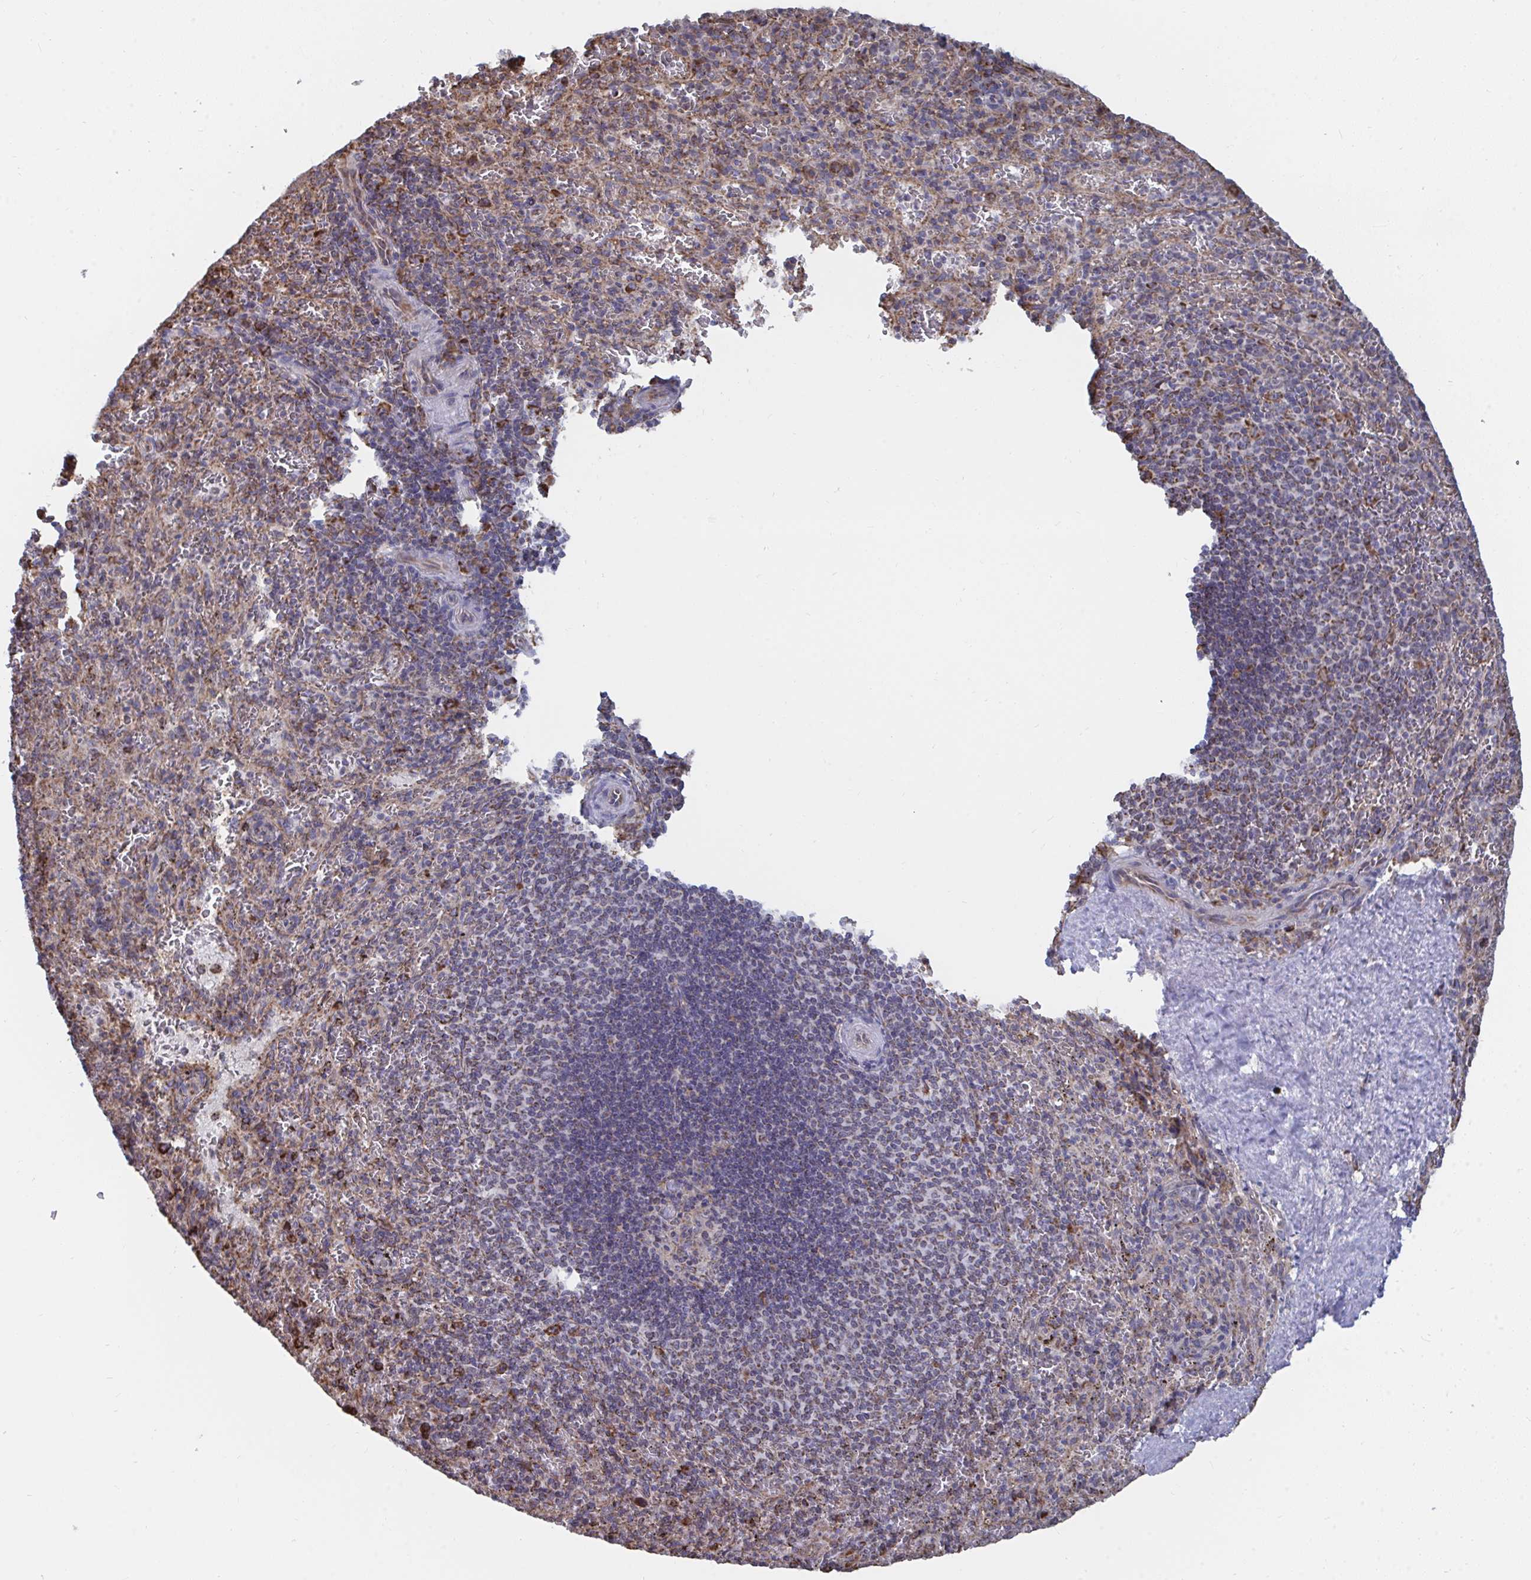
{"staining": {"intensity": "weak", "quantity": "<25%", "location": "cytoplasmic/membranous"}, "tissue": "spleen", "cell_type": "Cells in red pulp", "image_type": "normal", "snomed": [{"axis": "morphology", "description": "Normal tissue, NOS"}, {"axis": "topography", "description": "Spleen"}], "caption": "Immunohistochemical staining of normal human spleen reveals no significant positivity in cells in red pulp.", "gene": "ELAVL1", "patient": {"sex": "male", "age": 57}}